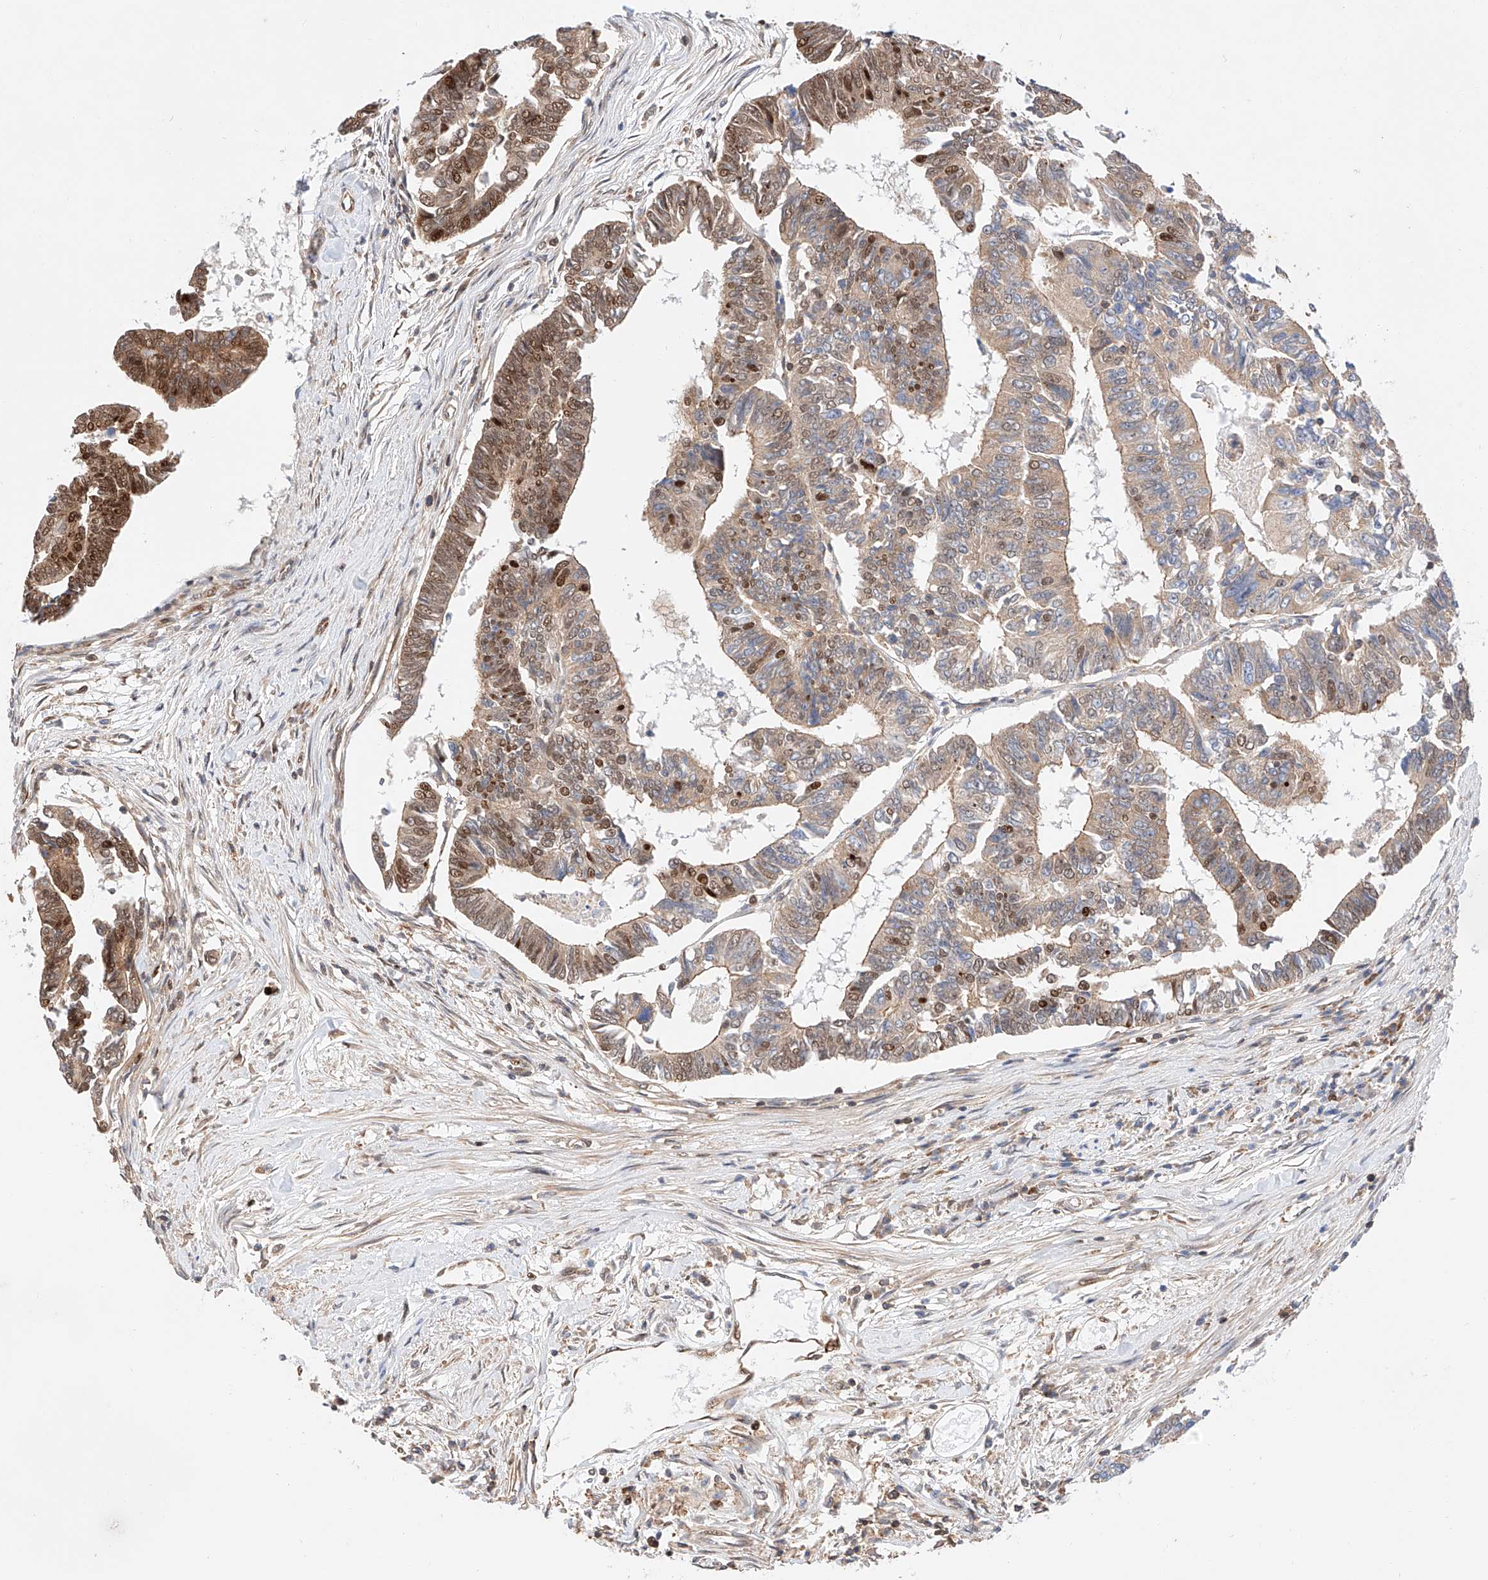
{"staining": {"intensity": "moderate", "quantity": "25%-75%", "location": "cytoplasmic/membranous,nuclear"}, "tissue": "colorectal cancer", "cell_type": "Tumor cells", "image_type": "cancer", "snomed": [{"axis": "morphology", "description": "Adenocarcinoma, NOS"}, {"axis": "topography", "description": "Rectum"}], "caption": "A medium amount of moderate cytoplasmic/membranous and nuclear positivity is appreciated in approximately 25%-75% of tumor cells in colorectal cancer tissue.", "gene": "HDAC9", "patient": {"sex": "female", "age": 65}}